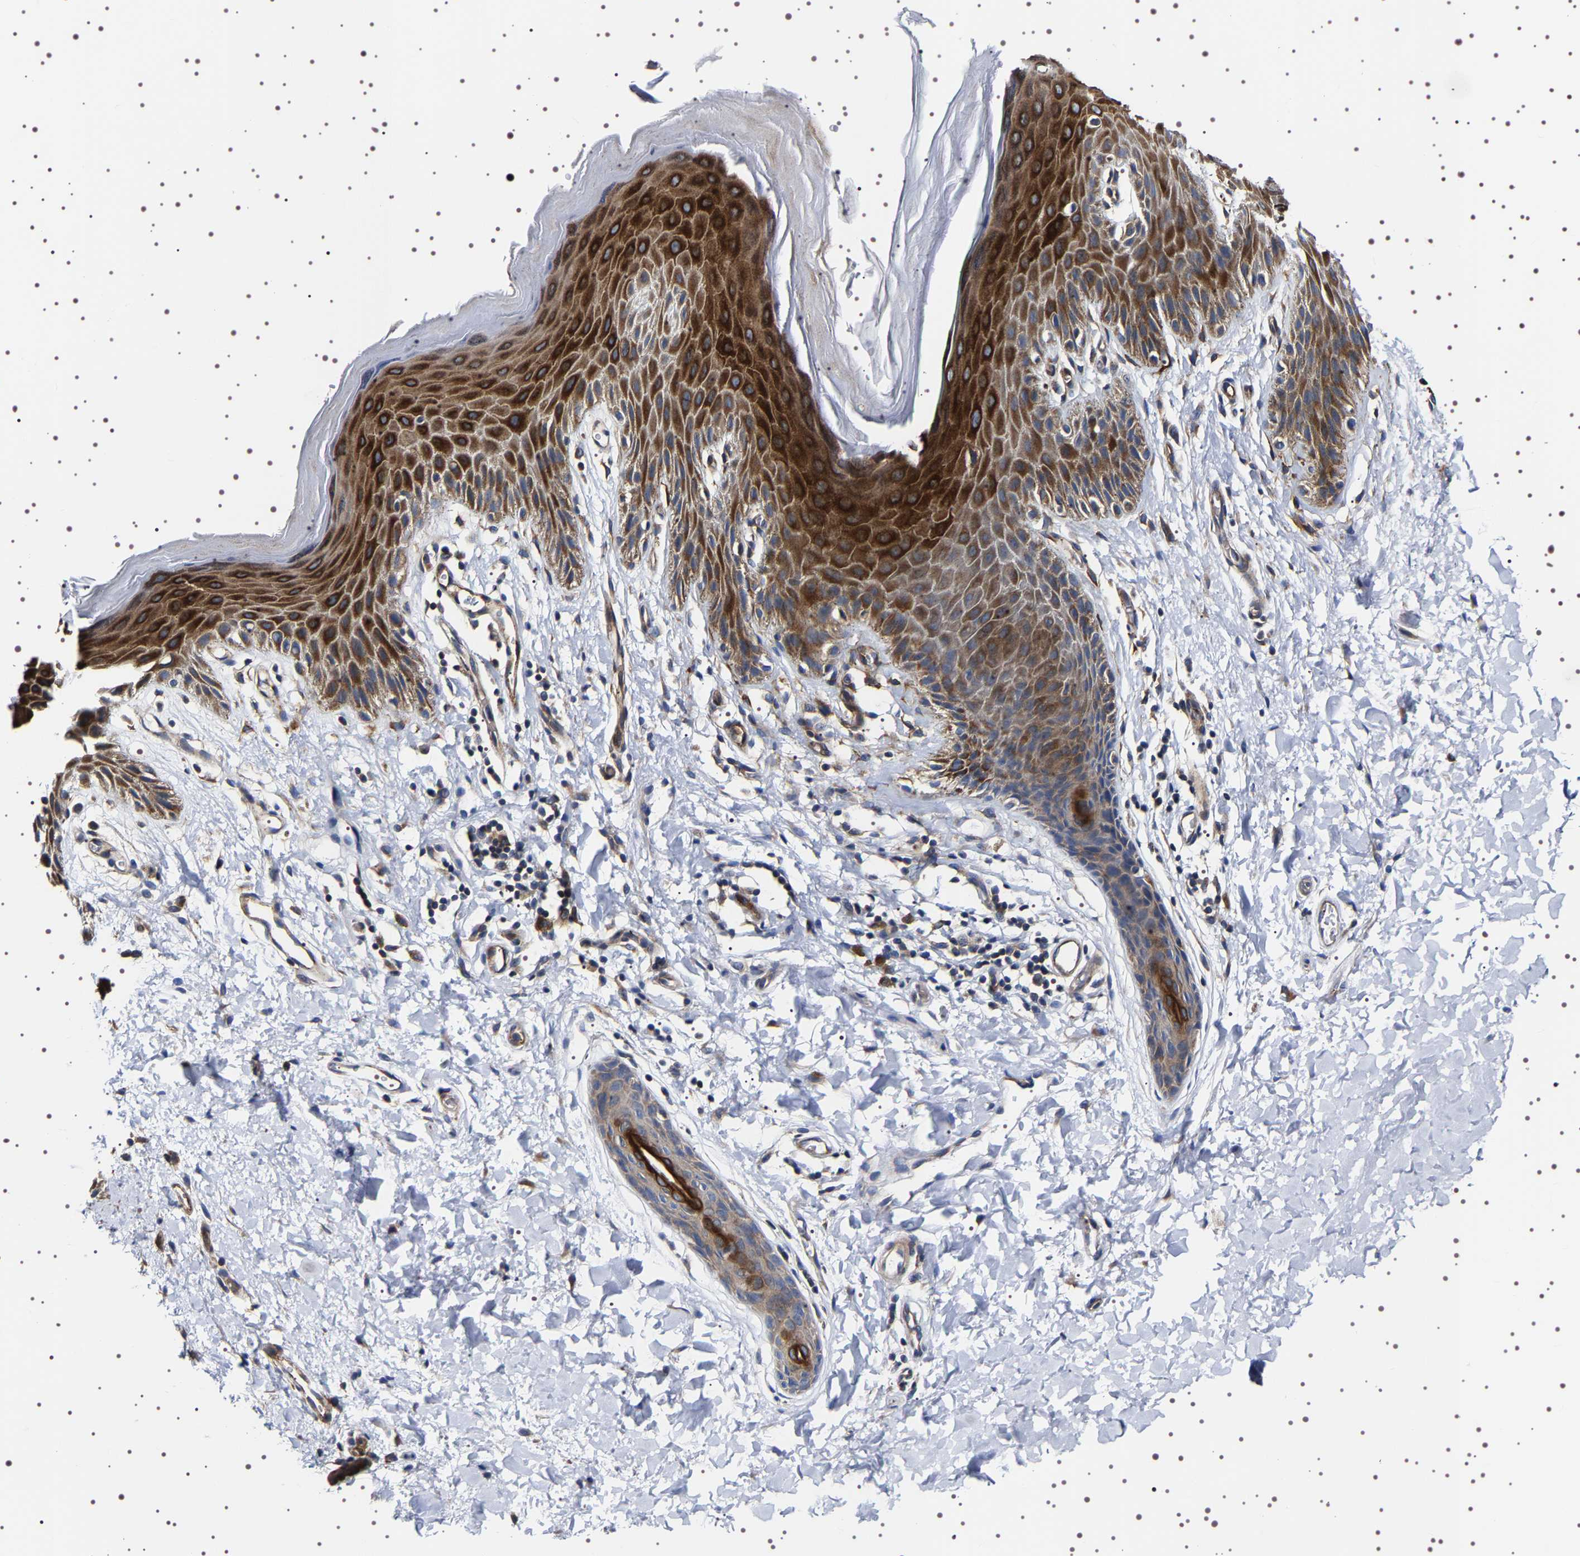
{"staining": {"intensity": "strong", "quantity": ">75%", "location": "cytoplasmic/membranous"}, "tissue": "skin", "cell_type": "Epidermal cells", "image_type": "normal", "snomed": [{"axis": "morphology", "description": "Normal tissue, NOS"}, {"axis": "topography", "description": "Anal"}], "caption": "Immunohistochemical staining of unremarkable skin demonstrates strong cytoplasmic/membranous protein staining in approximately >75% of epidermal cells.", "gene": "SQLE", "patient": {"sex": "male", "age": 44}}